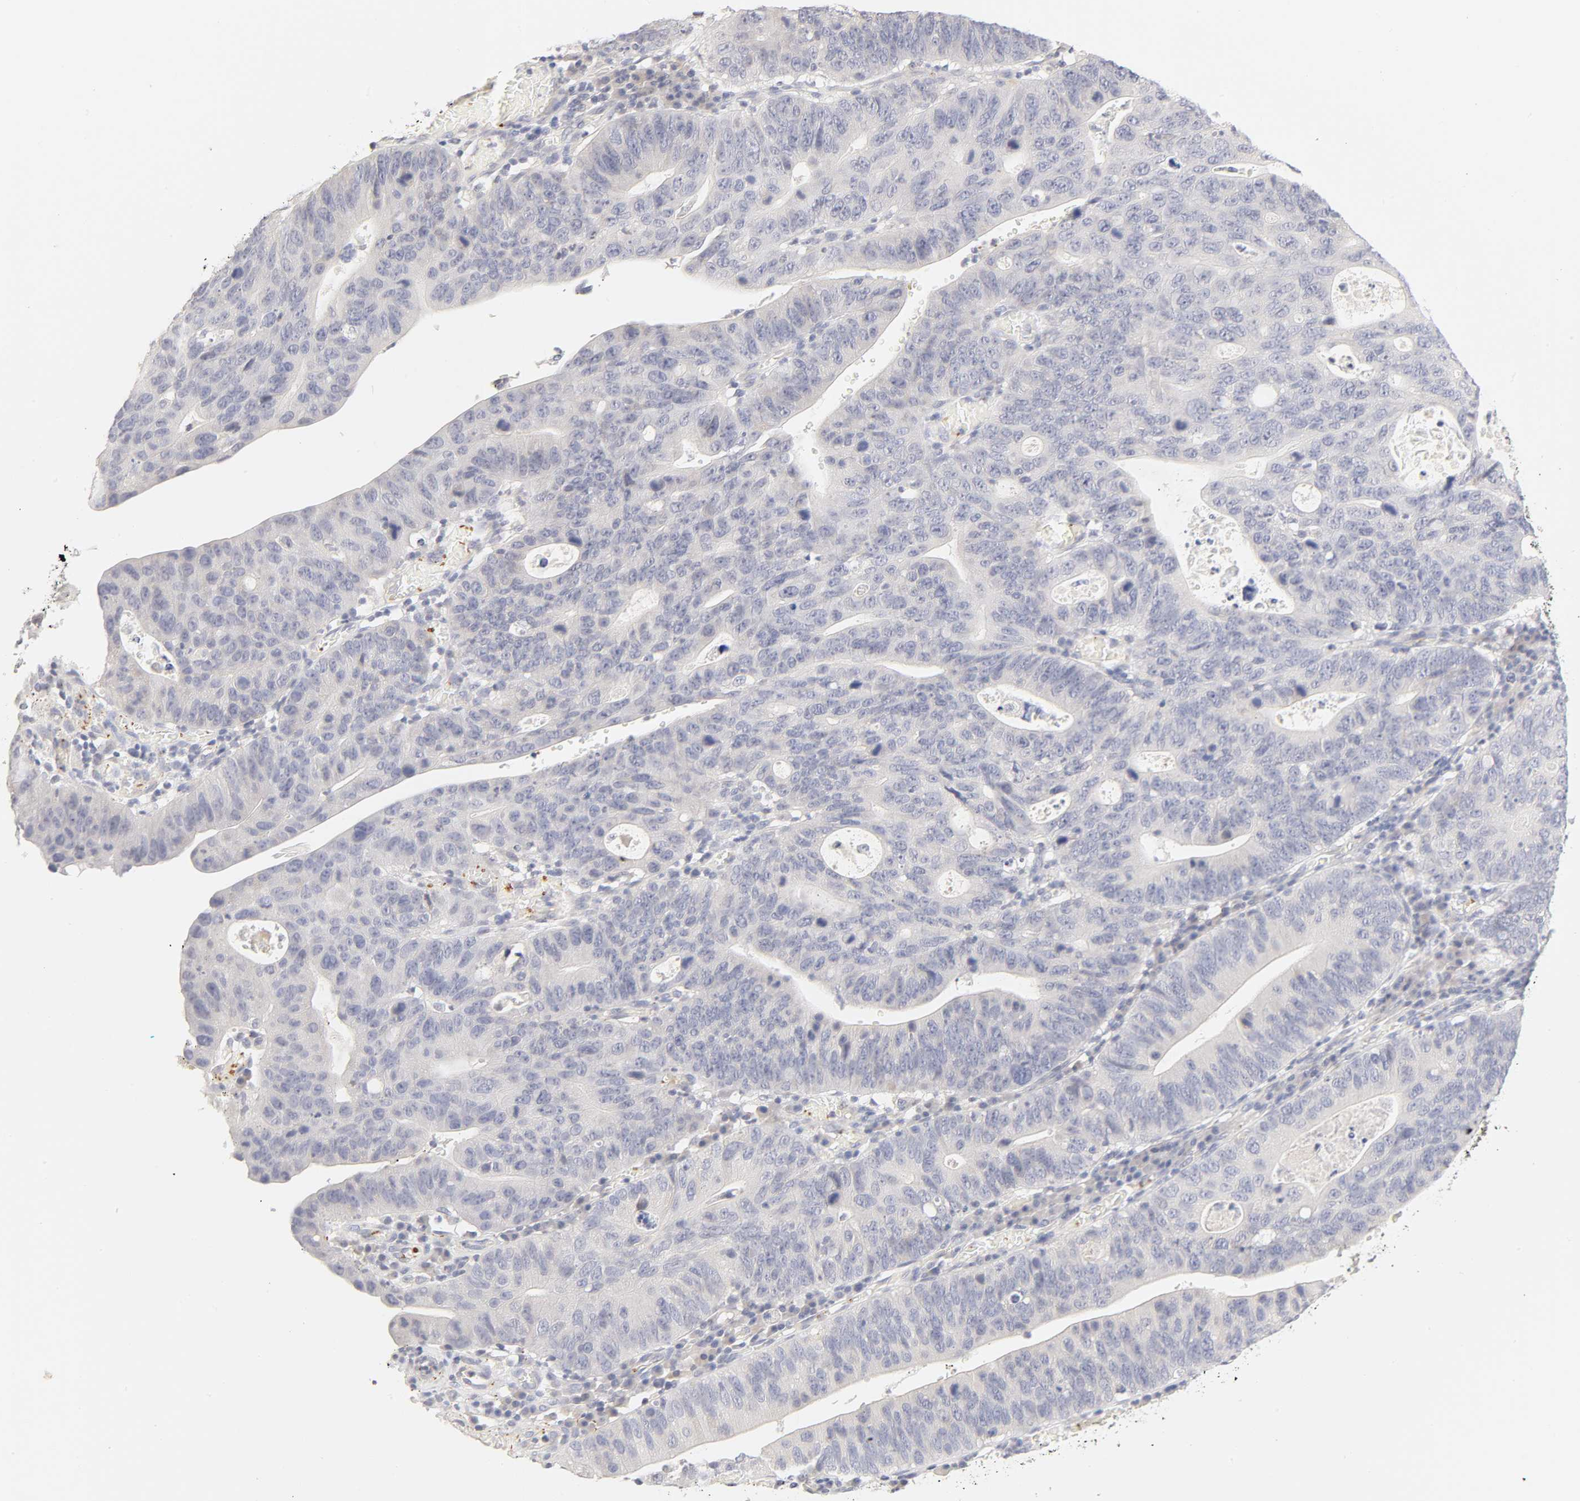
{"staining": {"intensity": "negative", "quantity": "none", "location": "none"}, "tissue": "stomach cancer", "cell_type": "Tumor cells", "image_type": "cancer", "snomed": [{"axis": "morphology", "description": "Adenocarcinoma, NOS"}, {"axis": "topography", "description": "Stomach"}], "caption": "An image of human adenocarcinoma (stomach) is negative for staining in tumor cells.", "gene": "CYP4B1", "patient": {"sex": "male", "age": 59}}